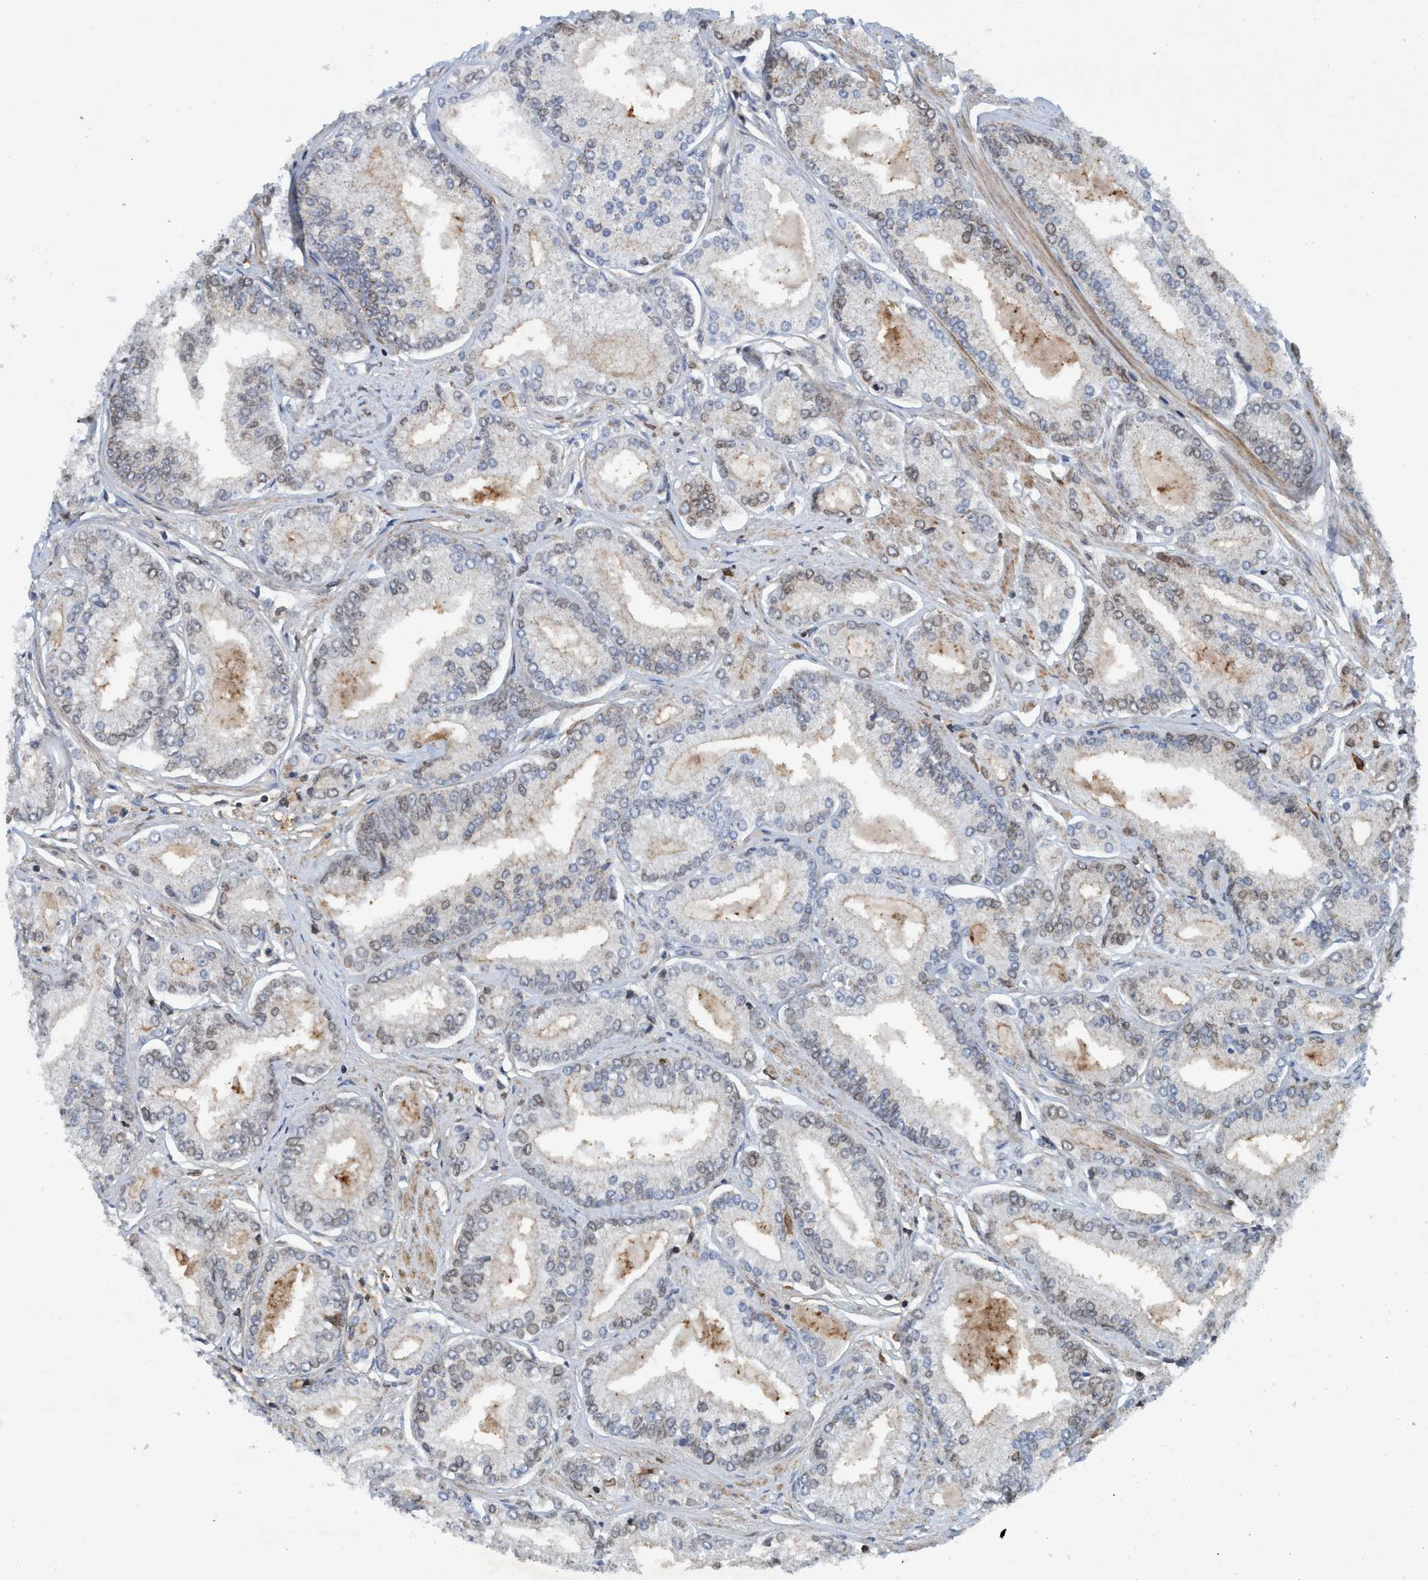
{"staining": {"intensity": "weak", "quantity": ">75%", "location": "cytoplasmic/membranous"}, "tissue": "prostate cancer", "cell_type": "Tumor cells", "image_type": "cancer", "snomed": [{"axis": "morphology", "description": "Adenocarcinoma, Low grade"}, {"axis": "topography", "description": "Prostate"}], "caption": "Tumor cells display low levels of weak cytoplasmic/membranous positivity in approximately >75% of cells in prostate cancer.", "gene": "SLC16A3", "patient": {"sex": "male", "age": 52}}